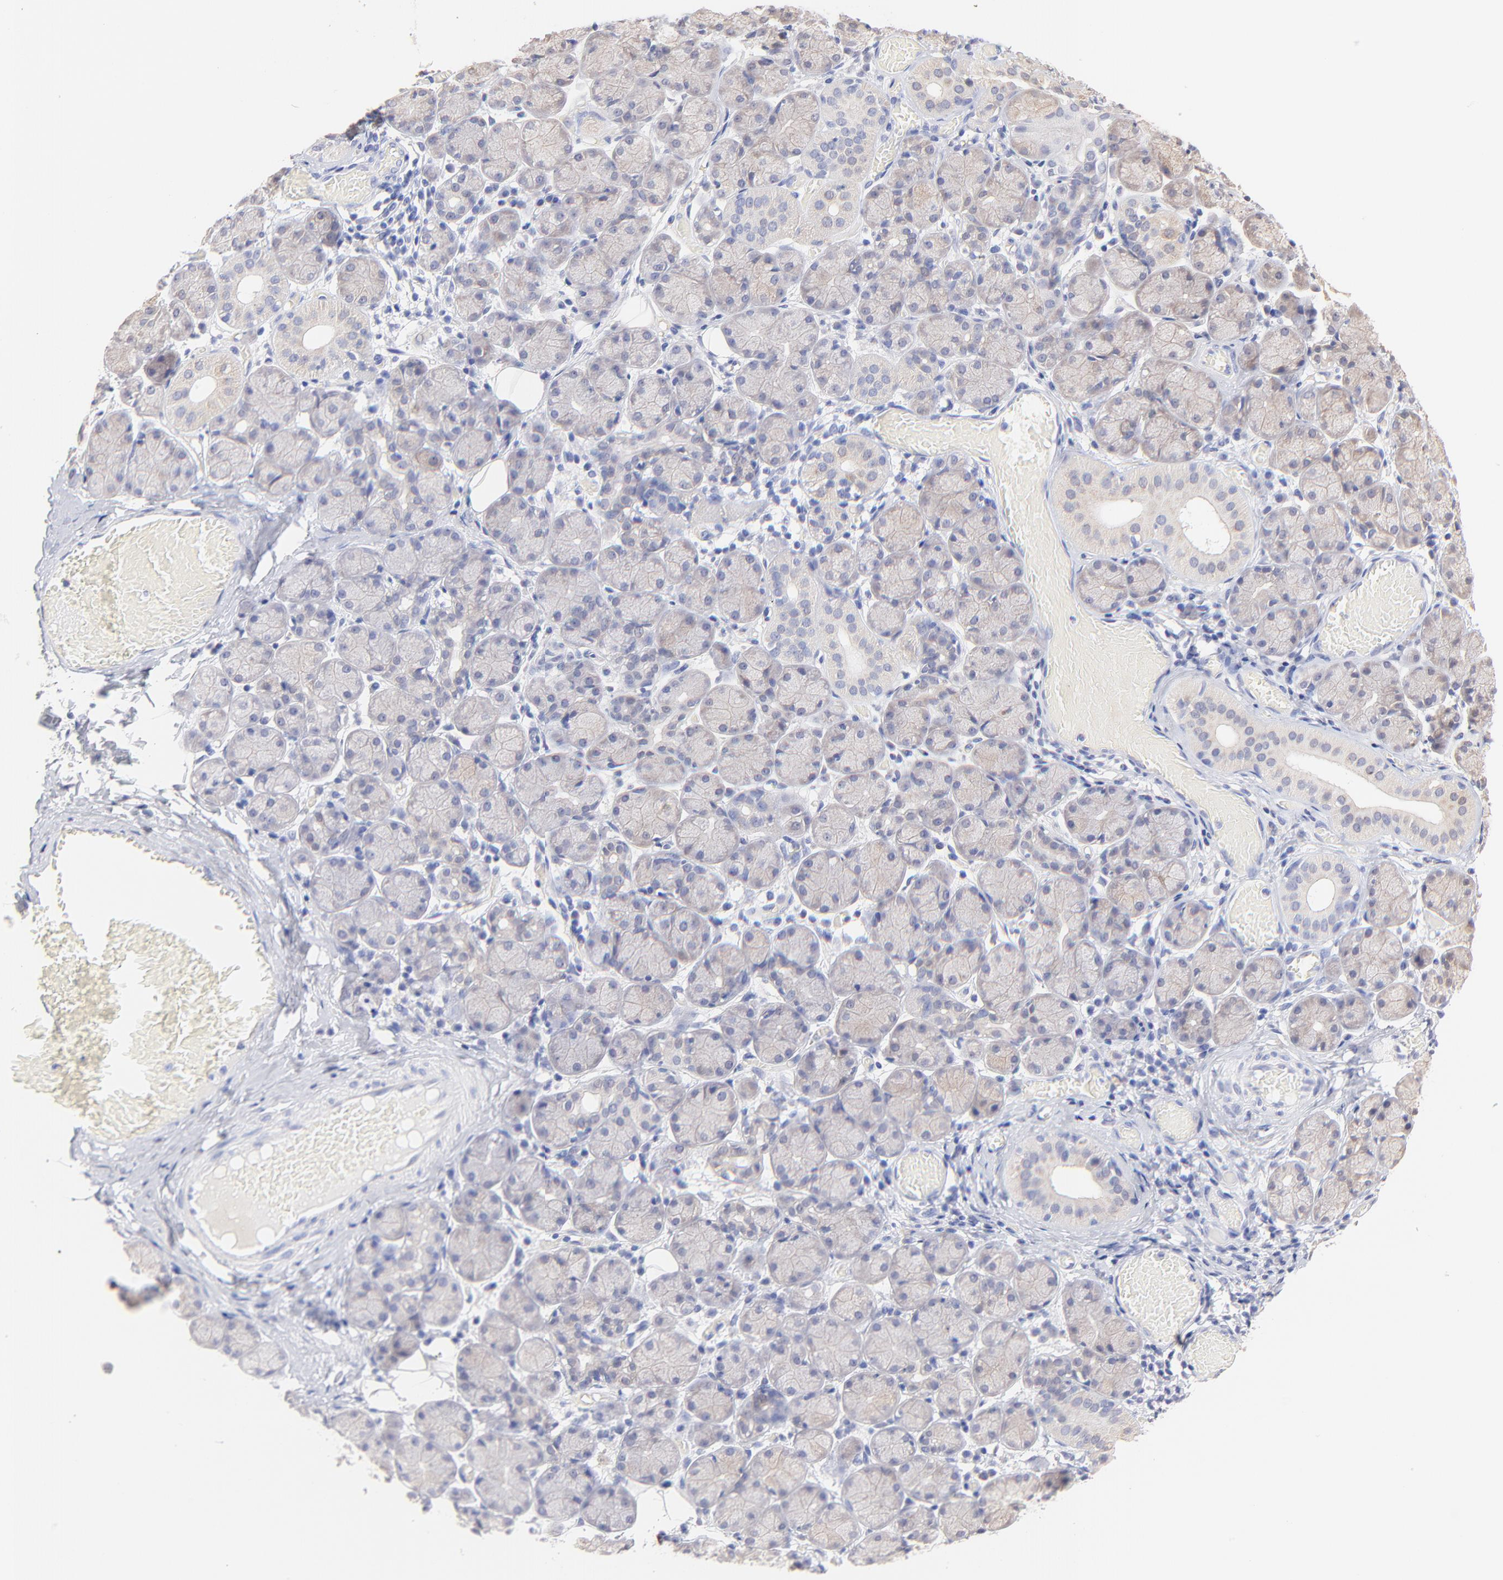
{"staining": {"intensity": "weak", "quantity": "25%-75%", "location": "cytoplasmic/membranous"}, "tissue": "salivary gland", "cell_type": "Glandular cells", "image_type": "normal", "snomed": [{"axis": "morphology", "description": "Normal tissue, NOS"}, {"axis": "topography", "description": "Salivary gland"}], "caption": "This is a photomicrograph of immunohistochemistry staining of benign salivary gland, which shows weak positivity in the cytoplasmic/membranous of glandular cells.", "gene": "CFAP57", "patient": {"sex": "female", "age": 24}}